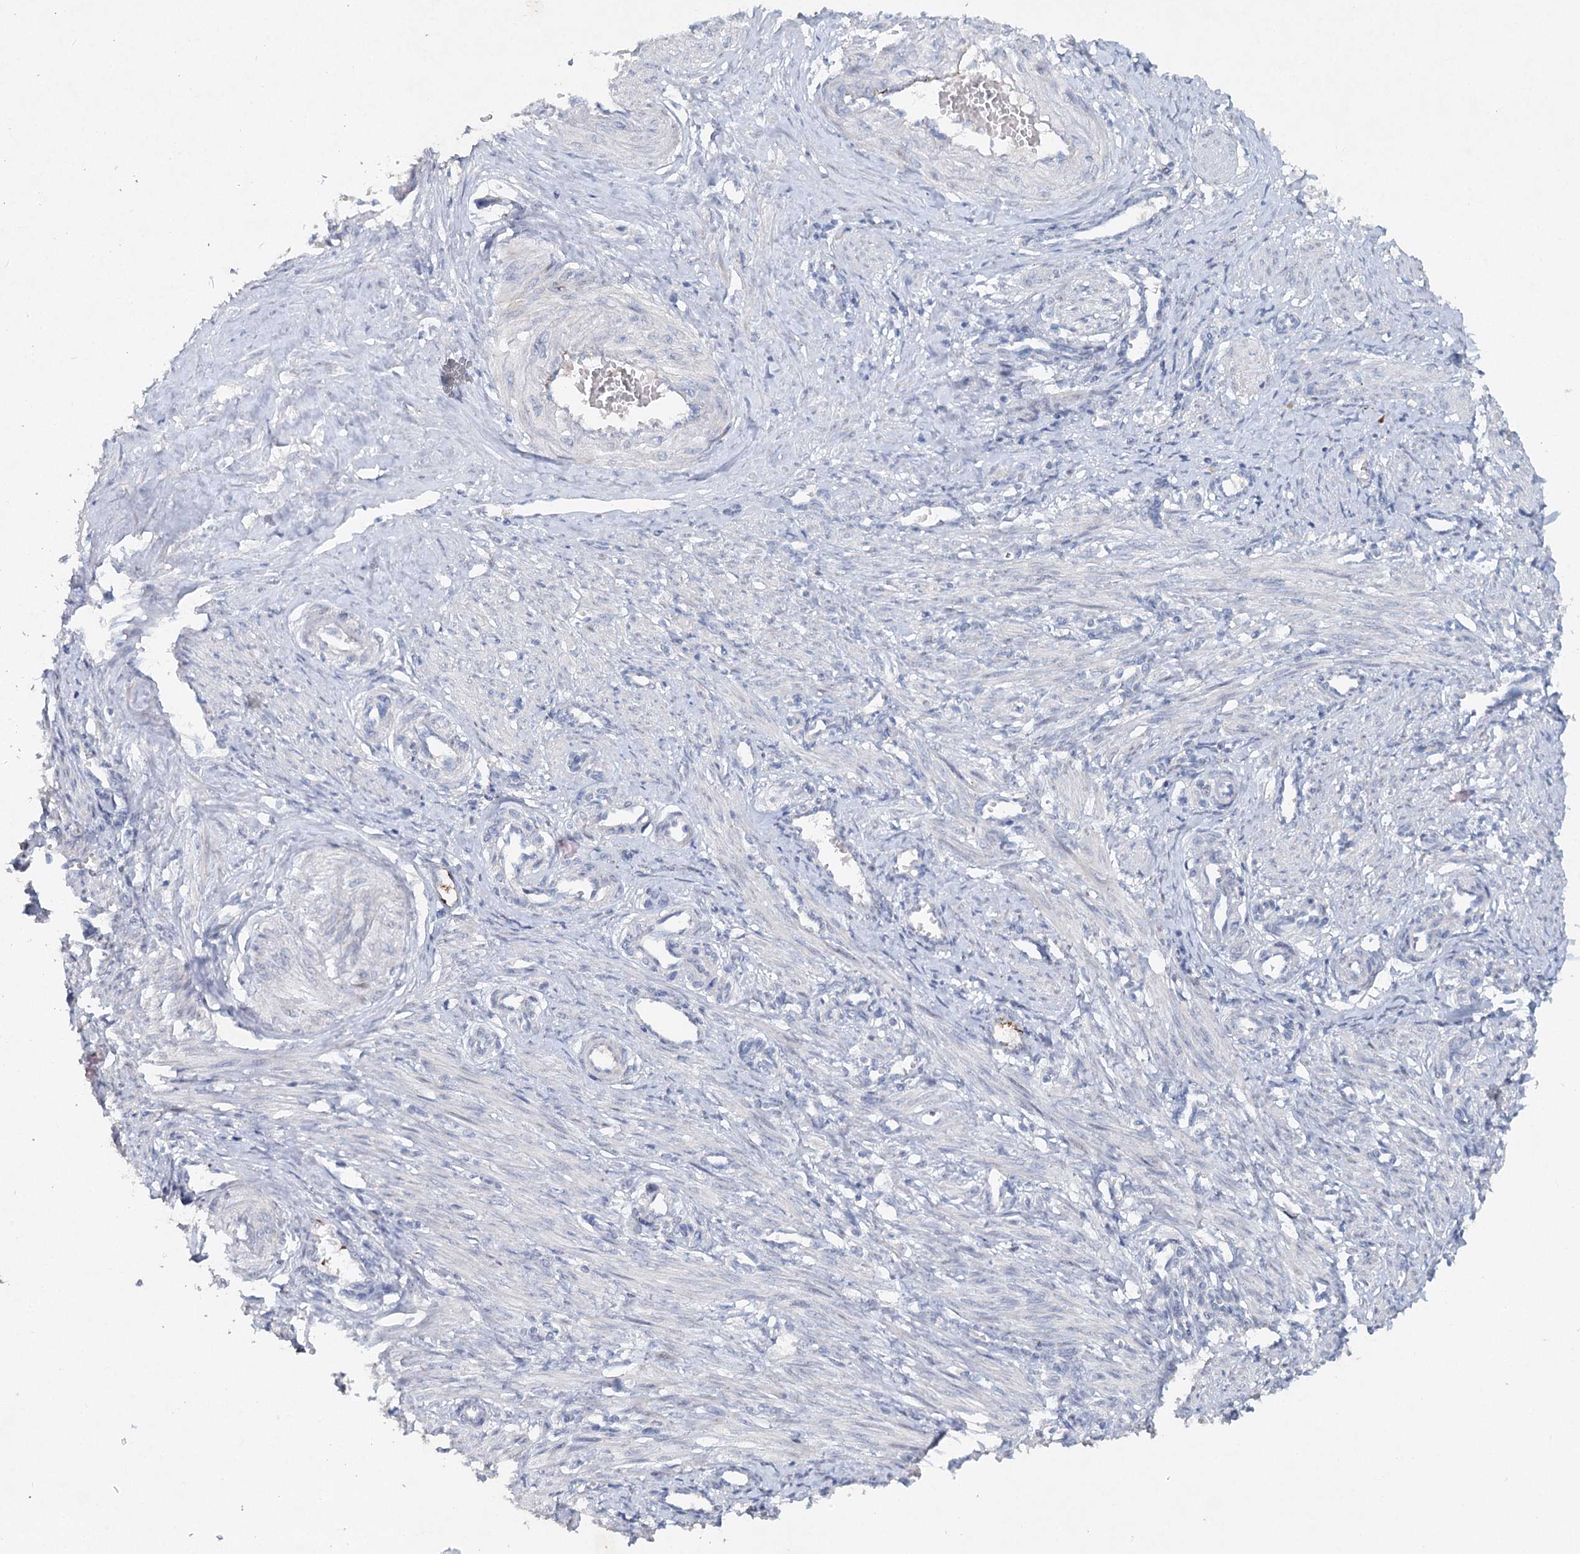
{"staining": {"intensity": "weak", "quantity": "<25%", "location": "cytoplasmic/membranous"}, "tissue": "smooth muscle", "cell_type": "Smooth muscle cells", "image_type": "normal", "snomed": [{"axis": "morphology", "description": "Normal tissue, NOS"}, {"axis": "topography", "description": "Endometrium"}], "caption": "Immunohistochemistry (IHC) of unremarkable human smooth muscle displays no staining in smooth muscle cells.", "gene": "RFX6", "patient": {"sex": "female", "age": 33}}